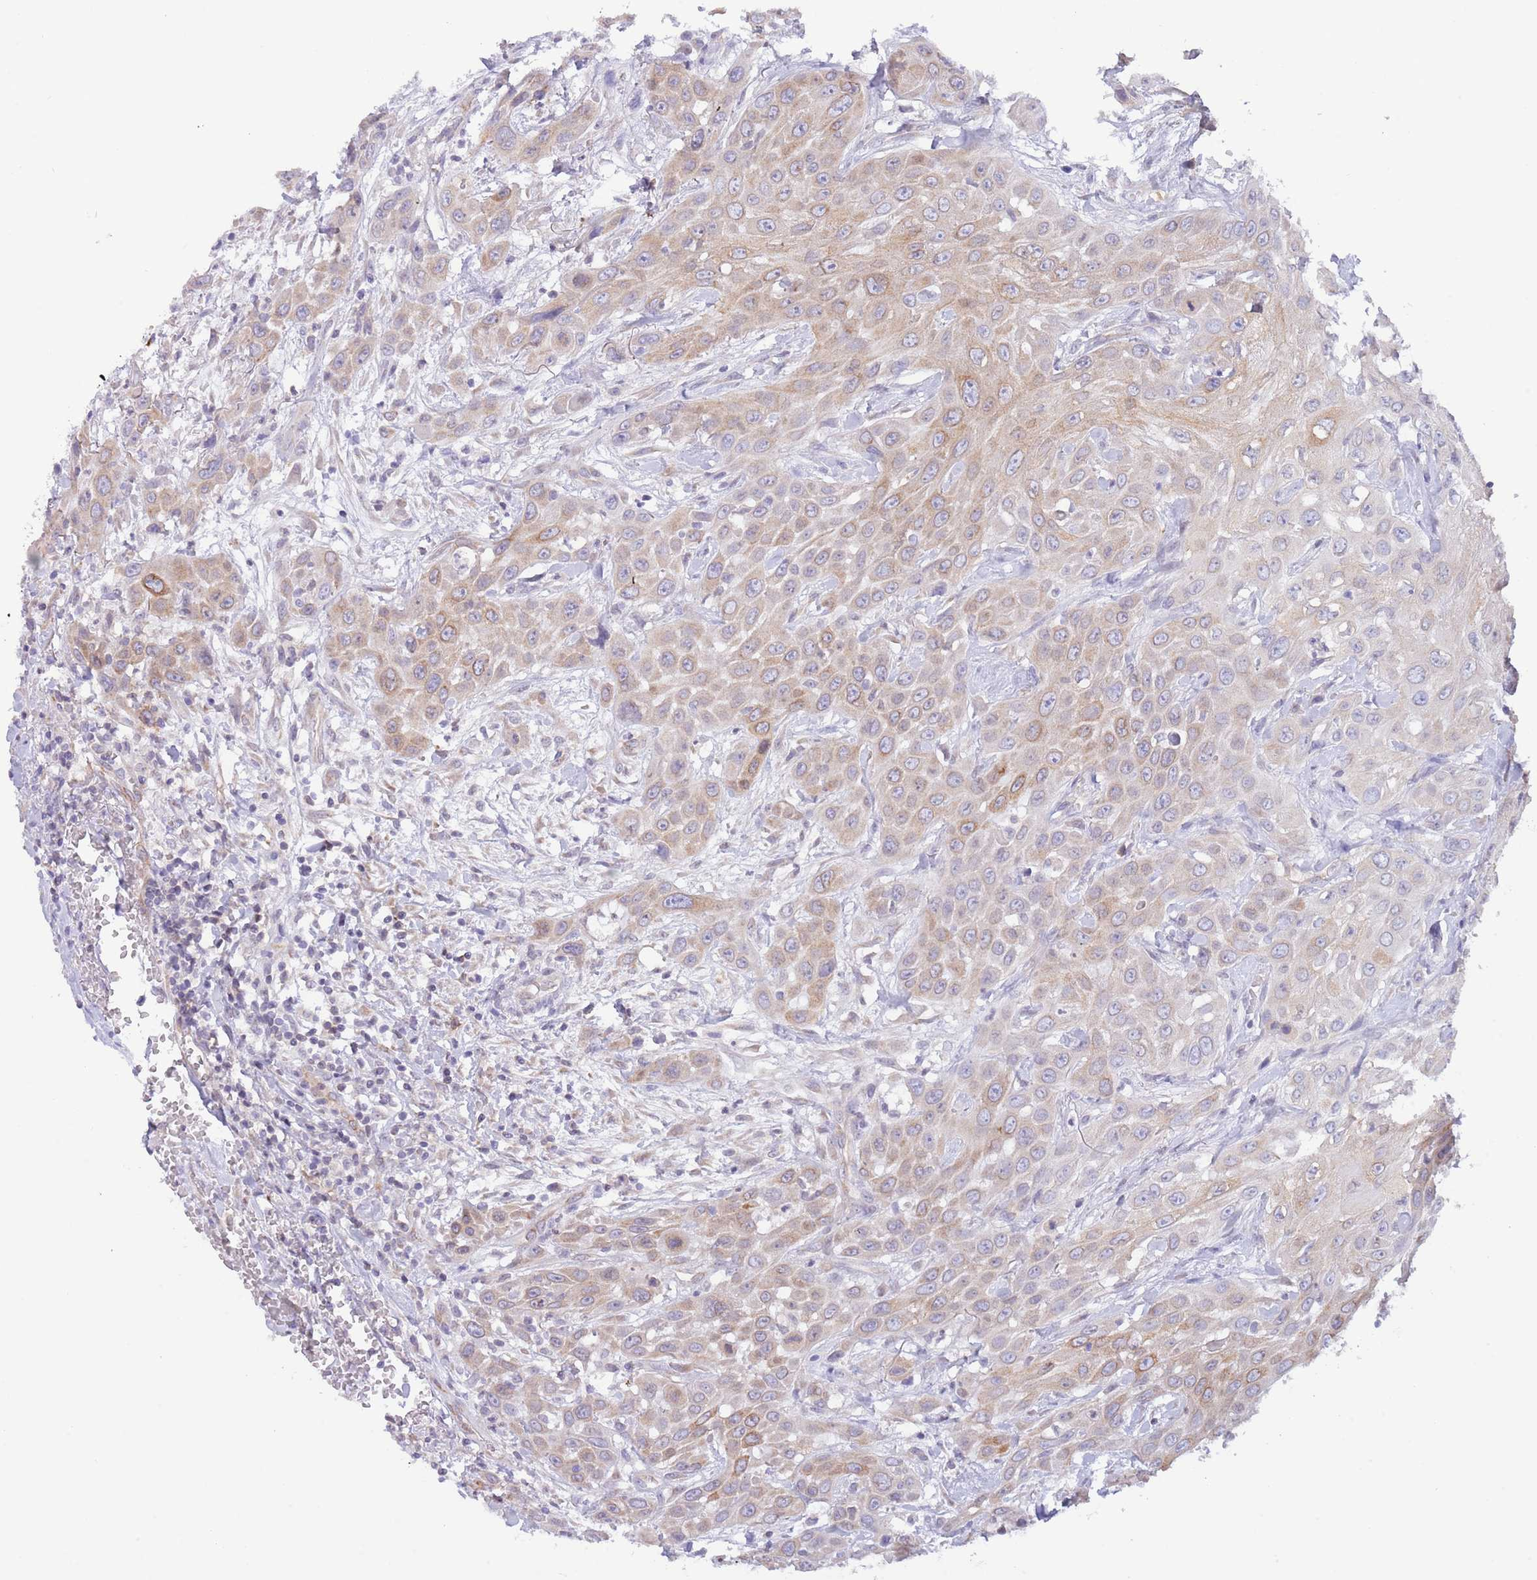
{"staining": {"intensity": "weak", "quantity": ">75%", "location": "cytoplasmic/membranous"}, "tissue": "head and neck cancer", "cell_type": "Tumor cells", "image_type": "cancer", "snomed": [{"axis": "morphology", "description": "Squamous cell carcinoma, NOS"}, {"axis": "topography", "description": "Head-Neck"}], "caption": "Tumor cells exhibit low levels of weak cytoplasmic/membranous expression in about >75% of cells in human squamous cell carcinoma (head and neck).", "gene": "EBPL", "patient": {"sex": "male", "age": 81}}